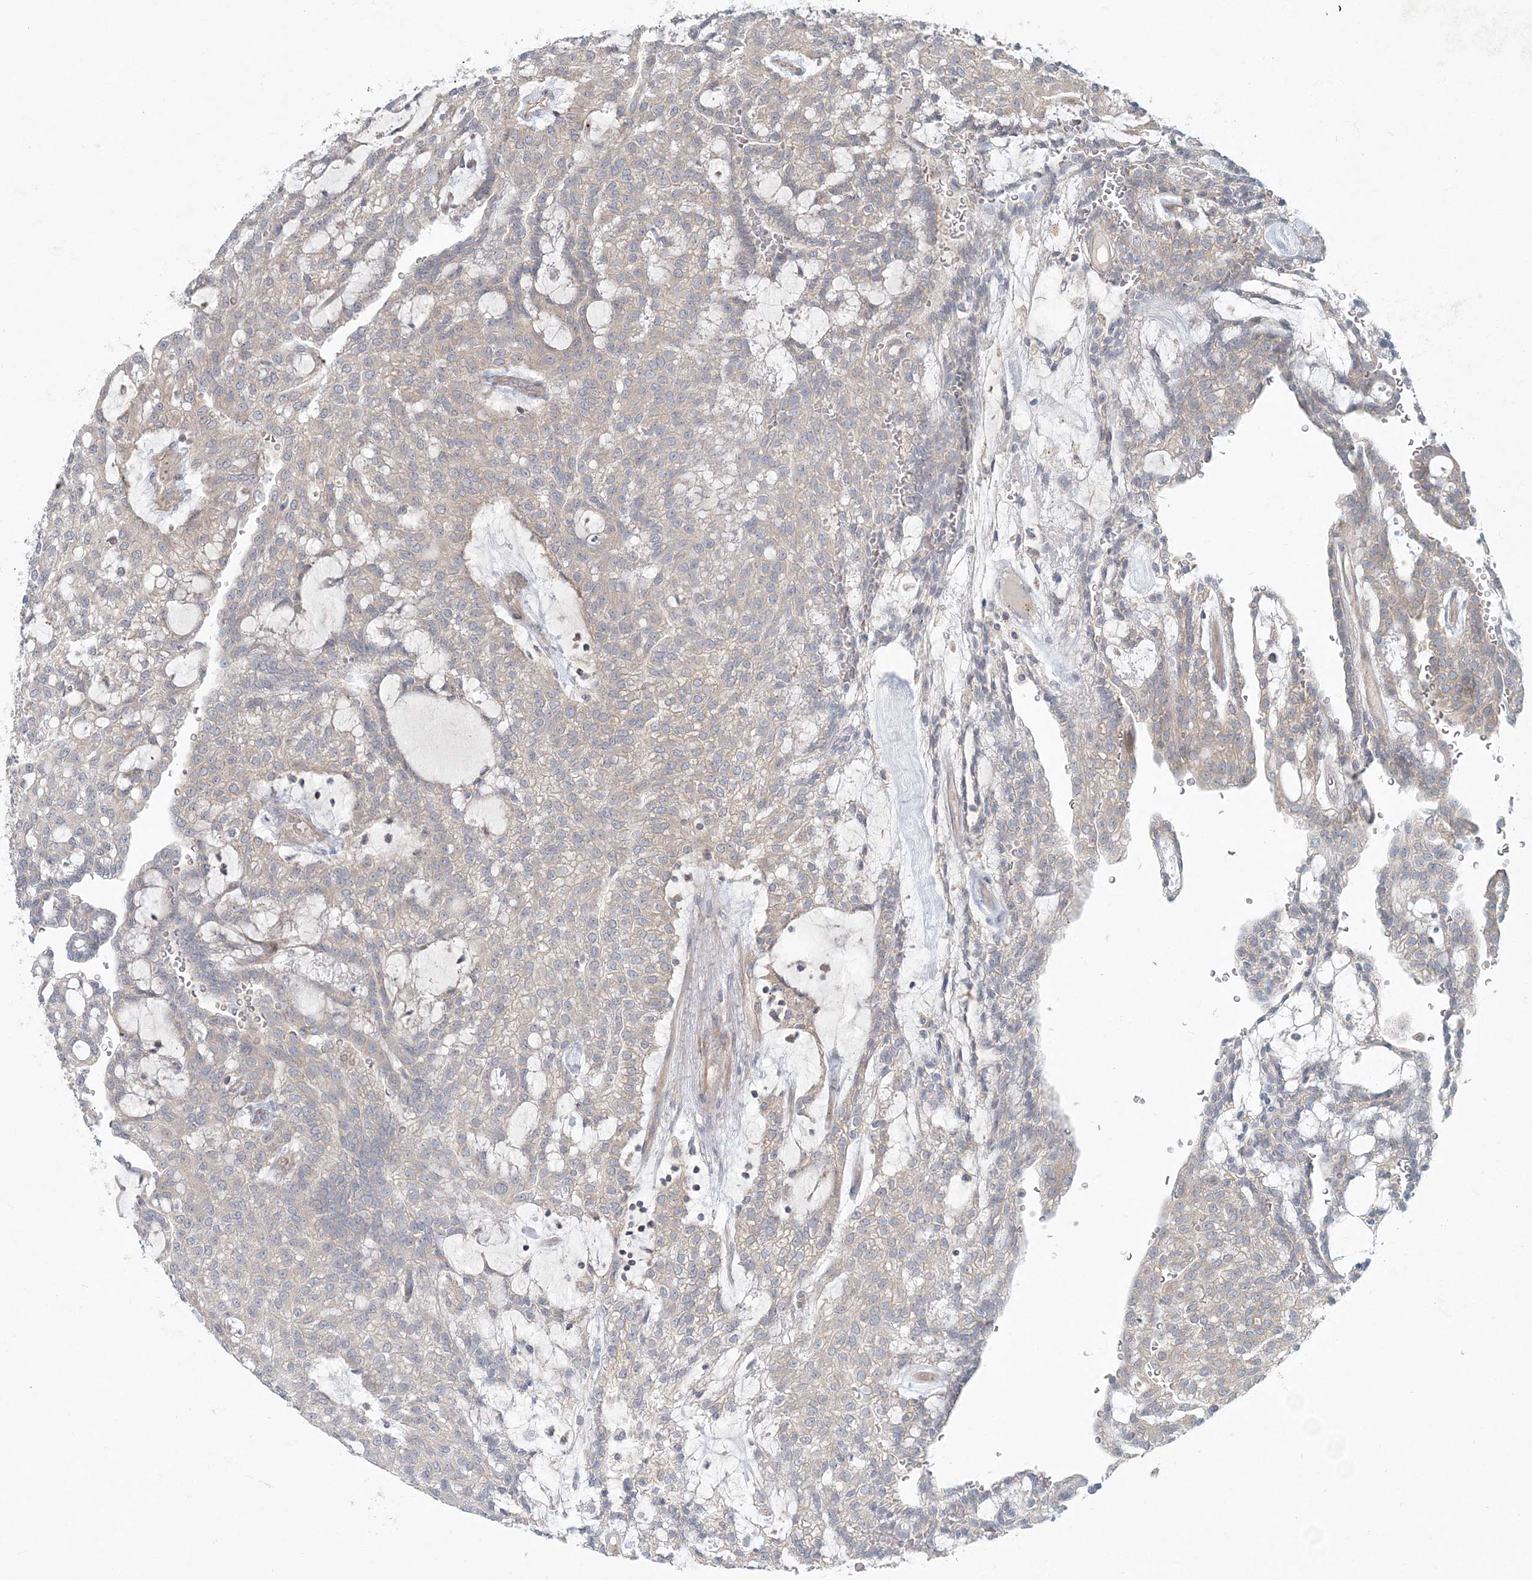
{"staining": {"intensity": "negative", "quantity": "none", "location": "none"}, "tissue": "renal cancer", "cell_type": "Tumor cells", "image_type": "cancer", "snomed": [{"axis": "morphology", "description": "Adenocarcinoma, NOS"}, {"axis": "topography", "description": "Kidney"}], "caption": "Immunohistochemistry (IHC) histopathology image of human renal cancer stained for a protein (brown), which demonstrates no staining in tumor cells.", "gene": "ARHGEF38", "patient": {"sex": "male", "age": 63}}